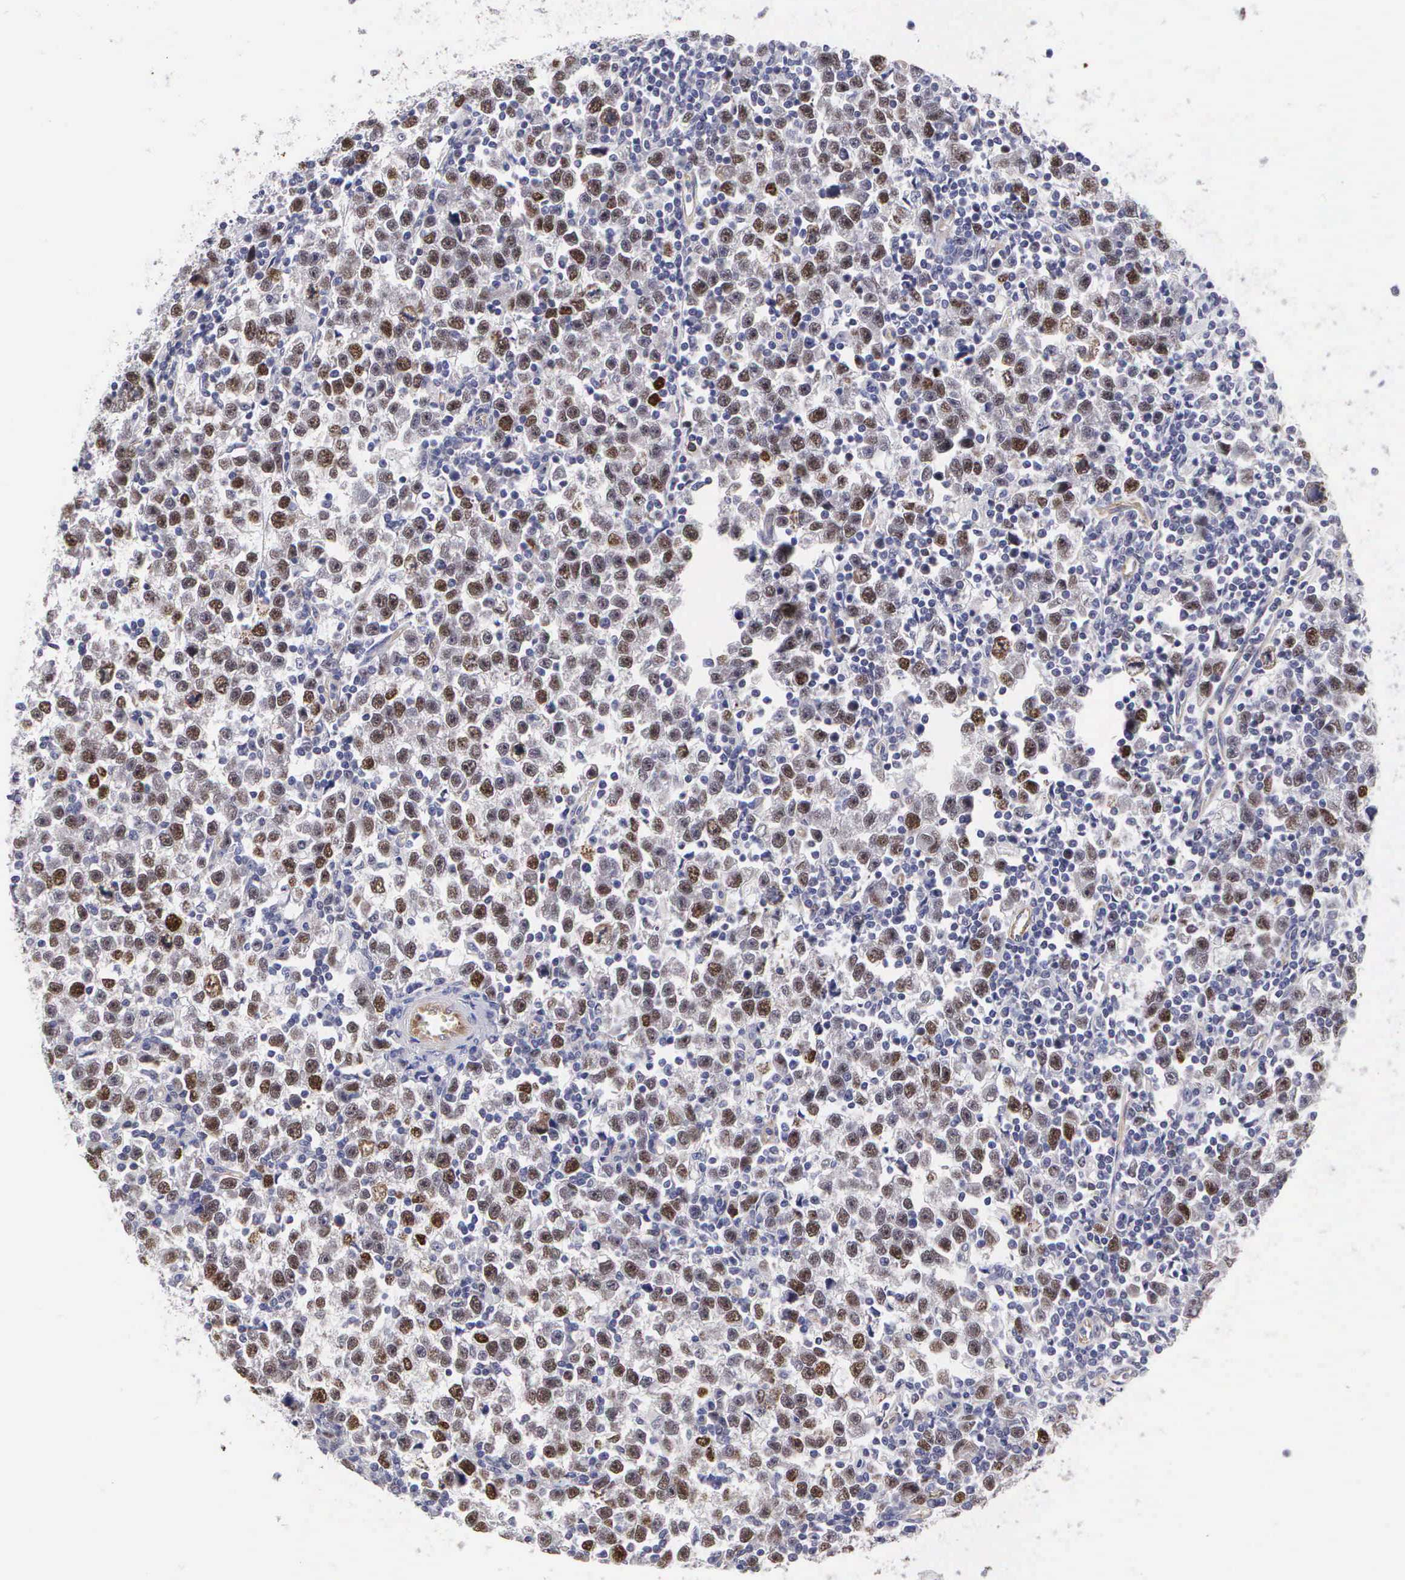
{"staining": {"intensity": "moderate", "quantity": "25%-75%", "location": "nuclear"}, "tissue": "testis cancer", "cell_type": "Tumor cells", "image_type": "cancer", "snomed": [{"axis": "morphology", "description": "Seminoma, NOS"}, {"axis": "topography", "description": "Testis"}], "caption": "Protein expression by immunohistochemistry exhibits moderate nuclear expression in about 25%-75% of tumor cells in testis cancer.", "gene": "MAST4", "patient": {"sex": "male", "age": 43}}